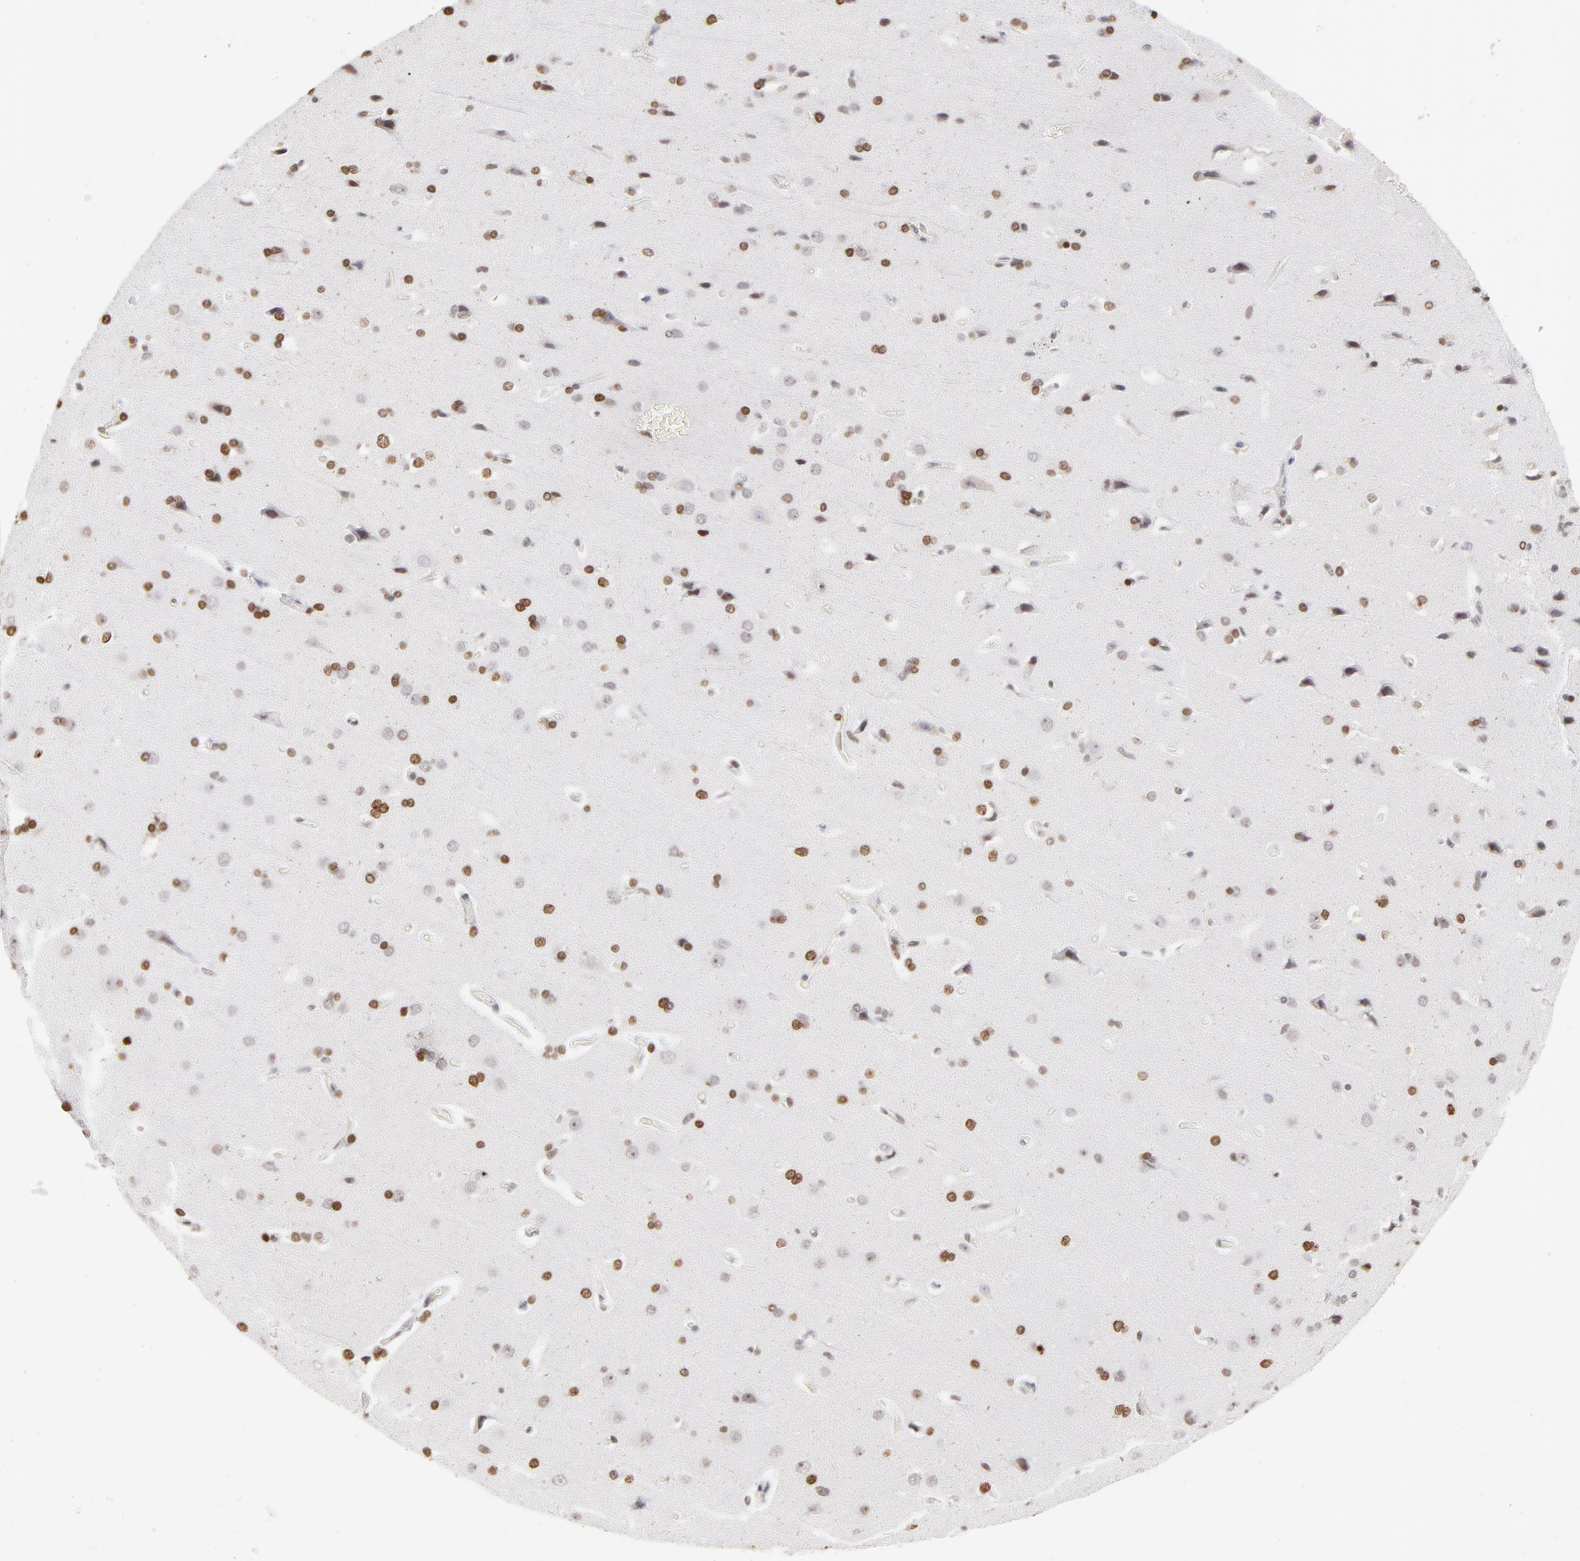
{"staining": {"intensity": "moderate", "quantity": "25%-75%", "location": "nuclear"}, "tissue": "cerebral cortex", "cell_type": "Endothelial cells", "image_type": "normal", "snomed": [{"axis": "morphology", "description": "Normal tissue, NOS"}, {"axis": "topography", "description": "Cerebral cortex"}], "caption": "IHC image of benign cerebral cortex stained for a protein (brown), which displays medium levels of moderate nuclear positivity in about 25%-75% of endothelial cells.", "gene": "PARP1", "patient": {"sex": "male", "age": 62}}